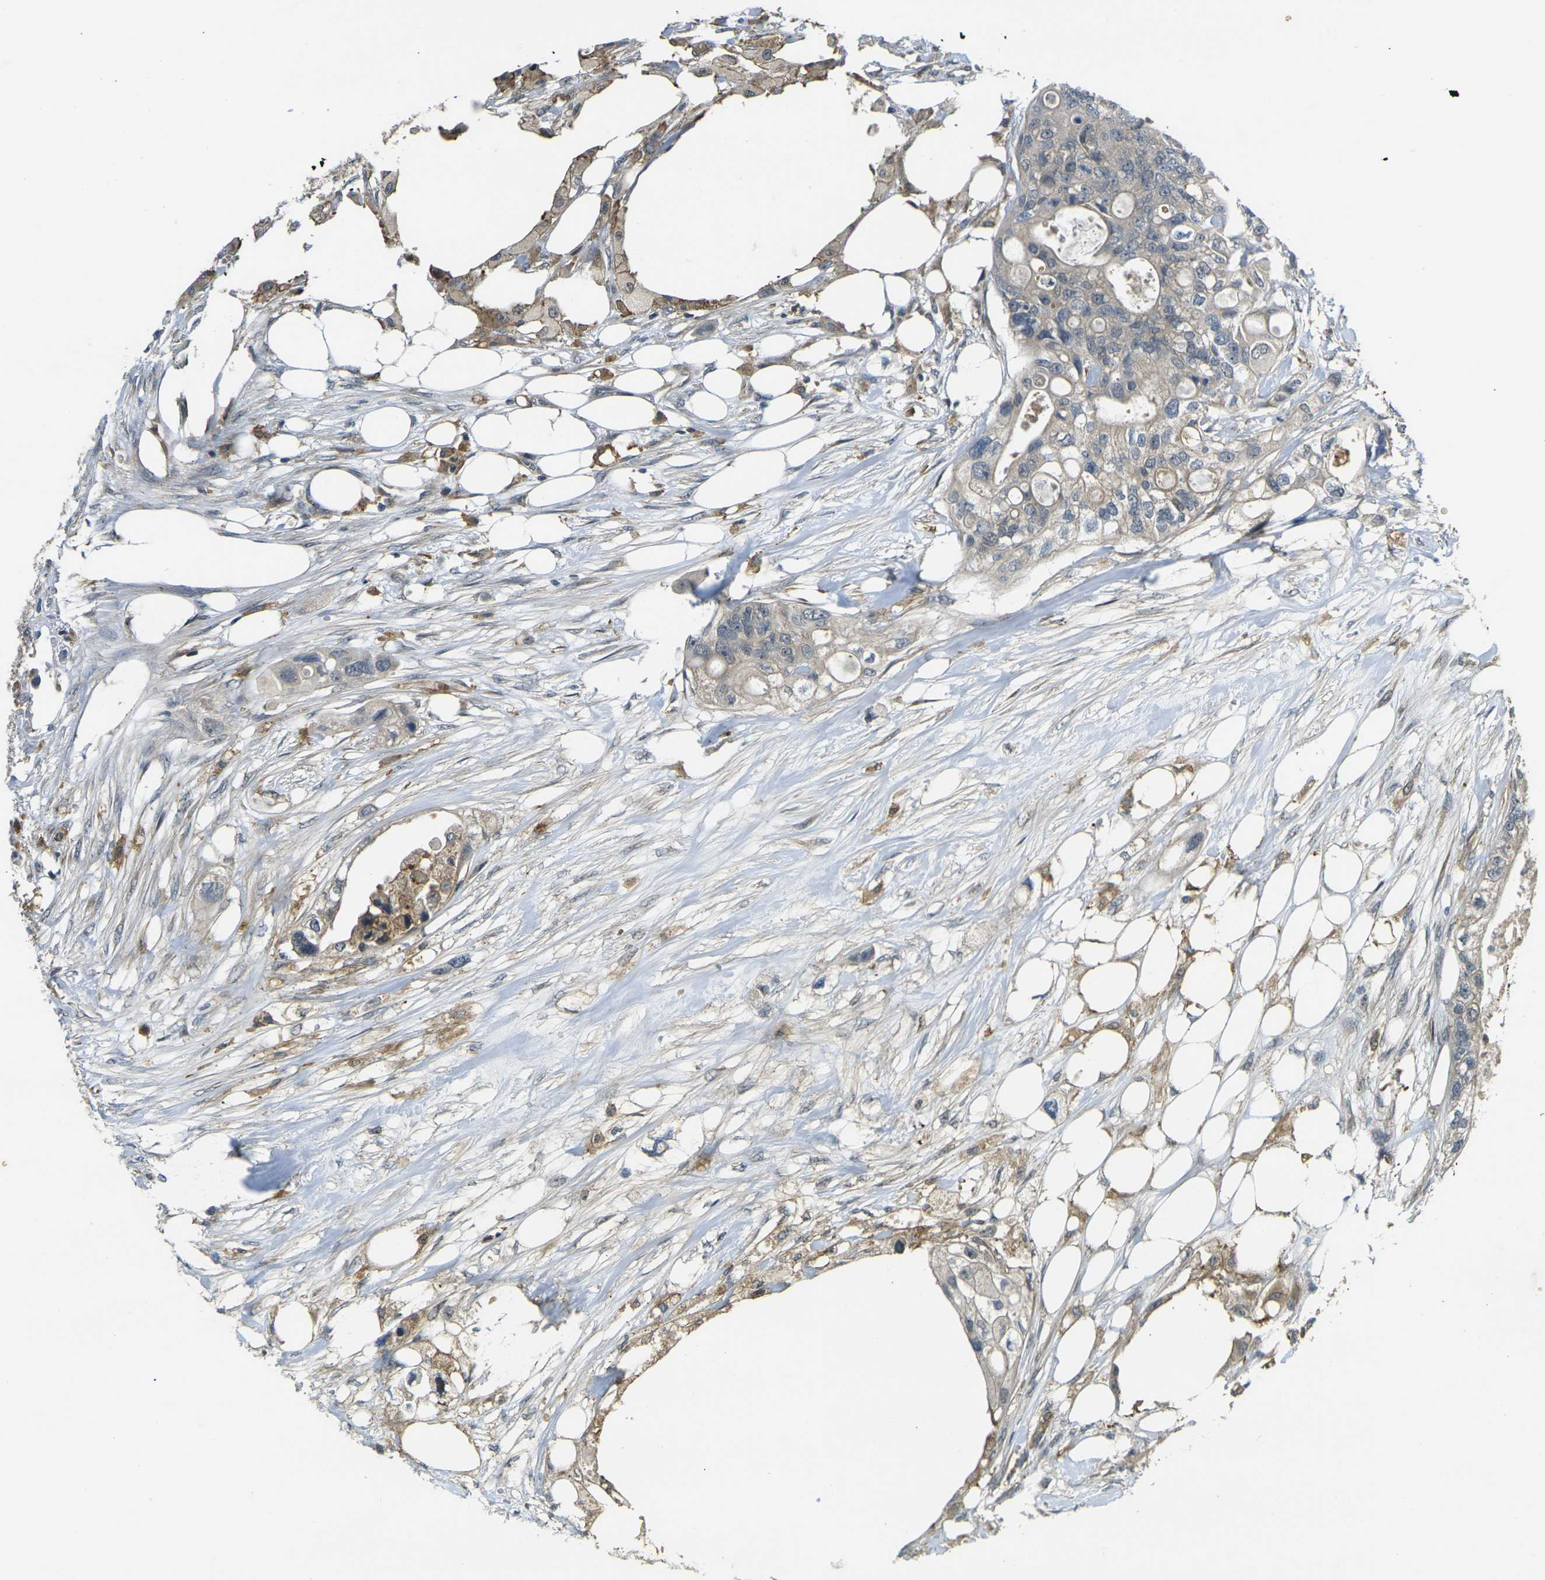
{"staining": {"intensity": "weak", "quantity": ">75%", "location": "cytoplasmic/membranous"}, "tissue": "colorectal cancer", "cell_type": "Tumor cells", "image_type": "cancer", "snomed": [{"axis": "morphology", "description": "Adenocarcinoma, NOS"}, {"axis": "topography", "description": "Colon"}], "caption": "The micrograph demonstrates a brown stain indicating the presence of a protein in the cytoplasmic/membranous of tumor cells in adenocarcinoma (colorectal). (DAB (3,3'-diaminobenzidine) IHC with brightfield microscopy, high magnification).", "gene": "PIGL", "patient": {"sex": "female", "age": 57}}